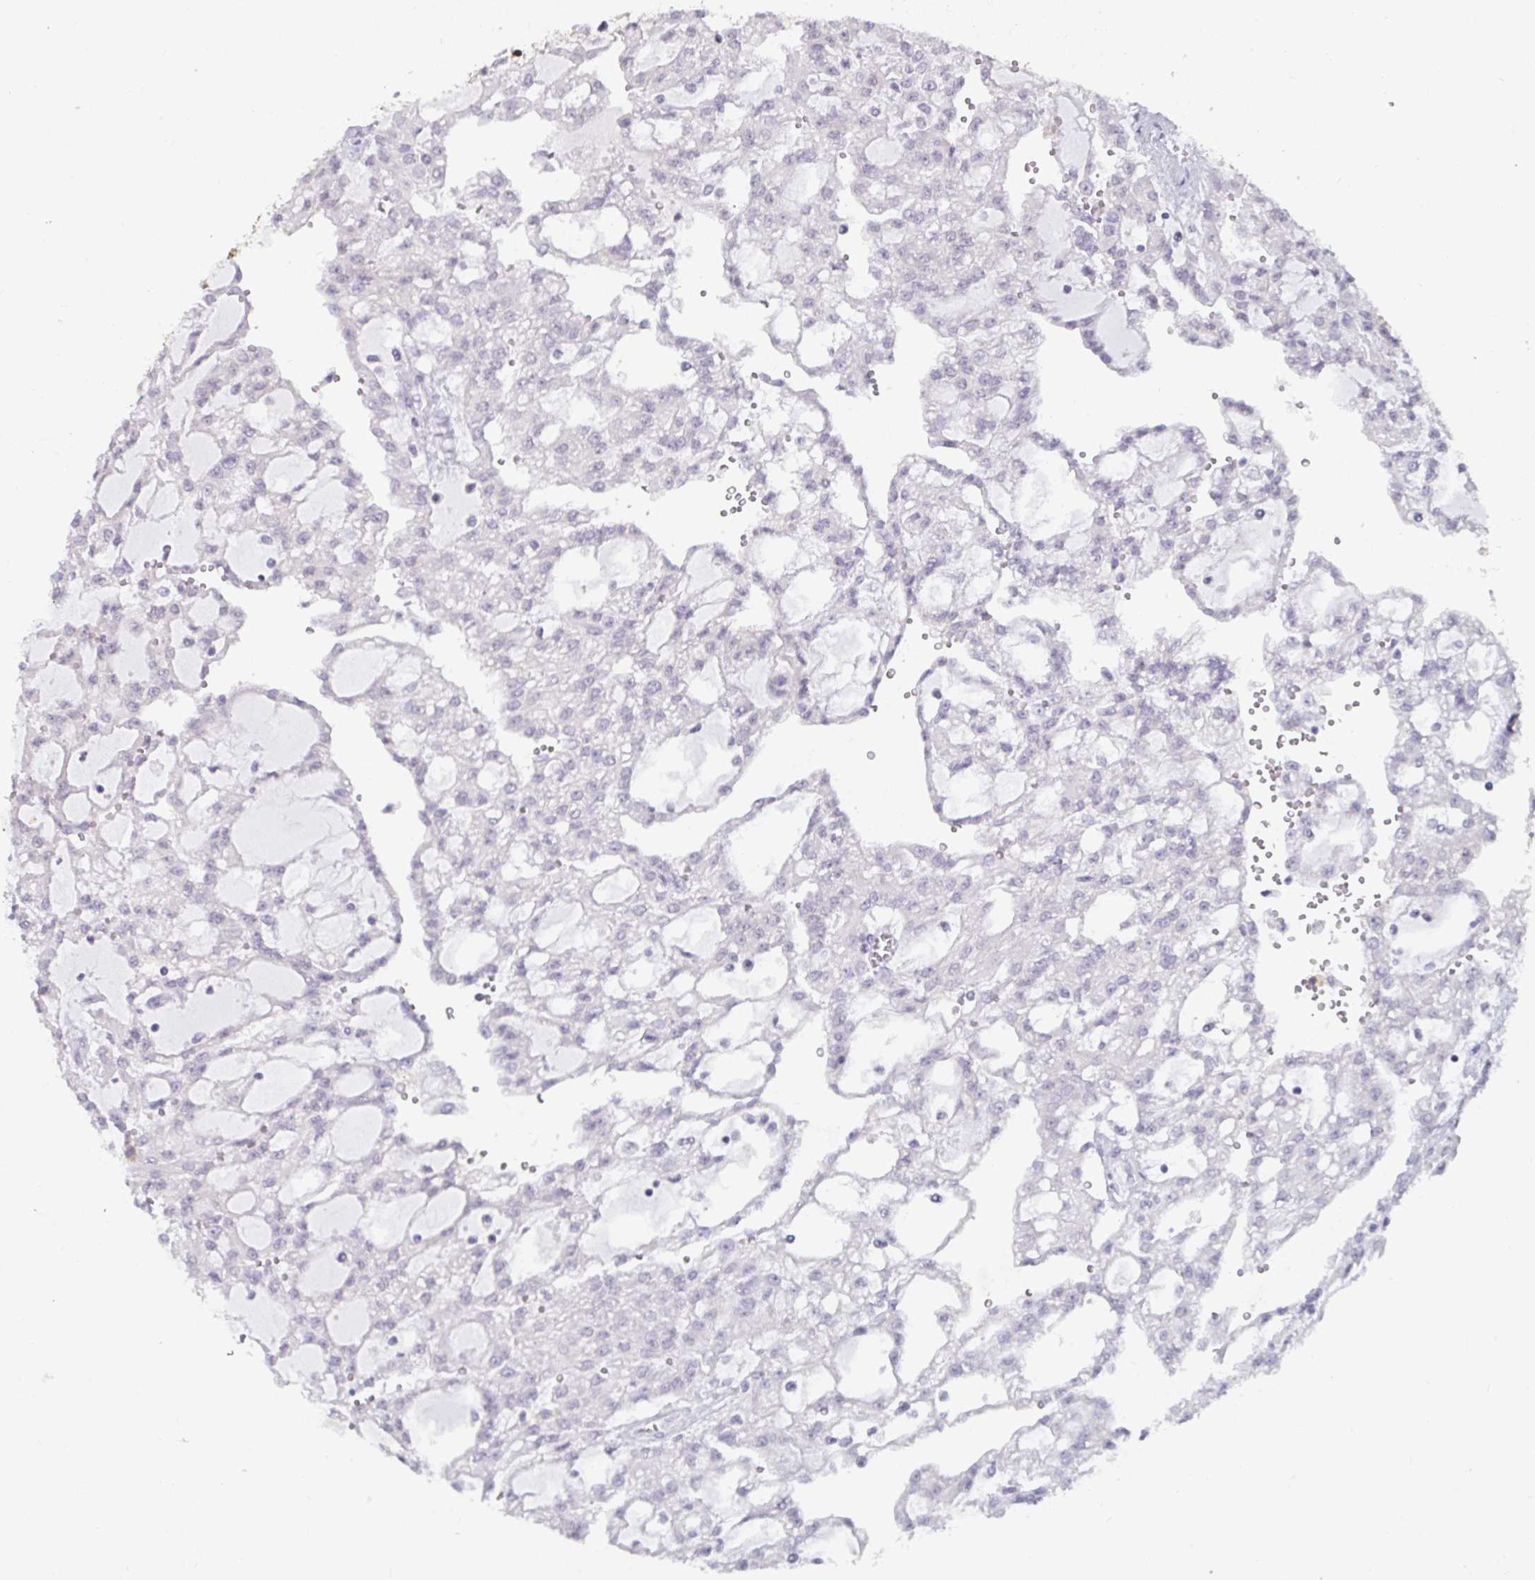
{"staining": {"intensity": "negative", "quantity": "none", "location": "none"}, "tissue": "renal cancer", "cell_type": "Tumor cells", "image_type": "cancer", "snomed": [{"axis": "morphology", "description": "Adenocarcinoma, NOS"}, {"axis": "topography", "description": "Kidney"}], "caption": "Tumor cells show no significant staining in adenocarcinoma (renal).", "gene": "TBC1D4", "patient": {"sex": "male", "age": 63}}